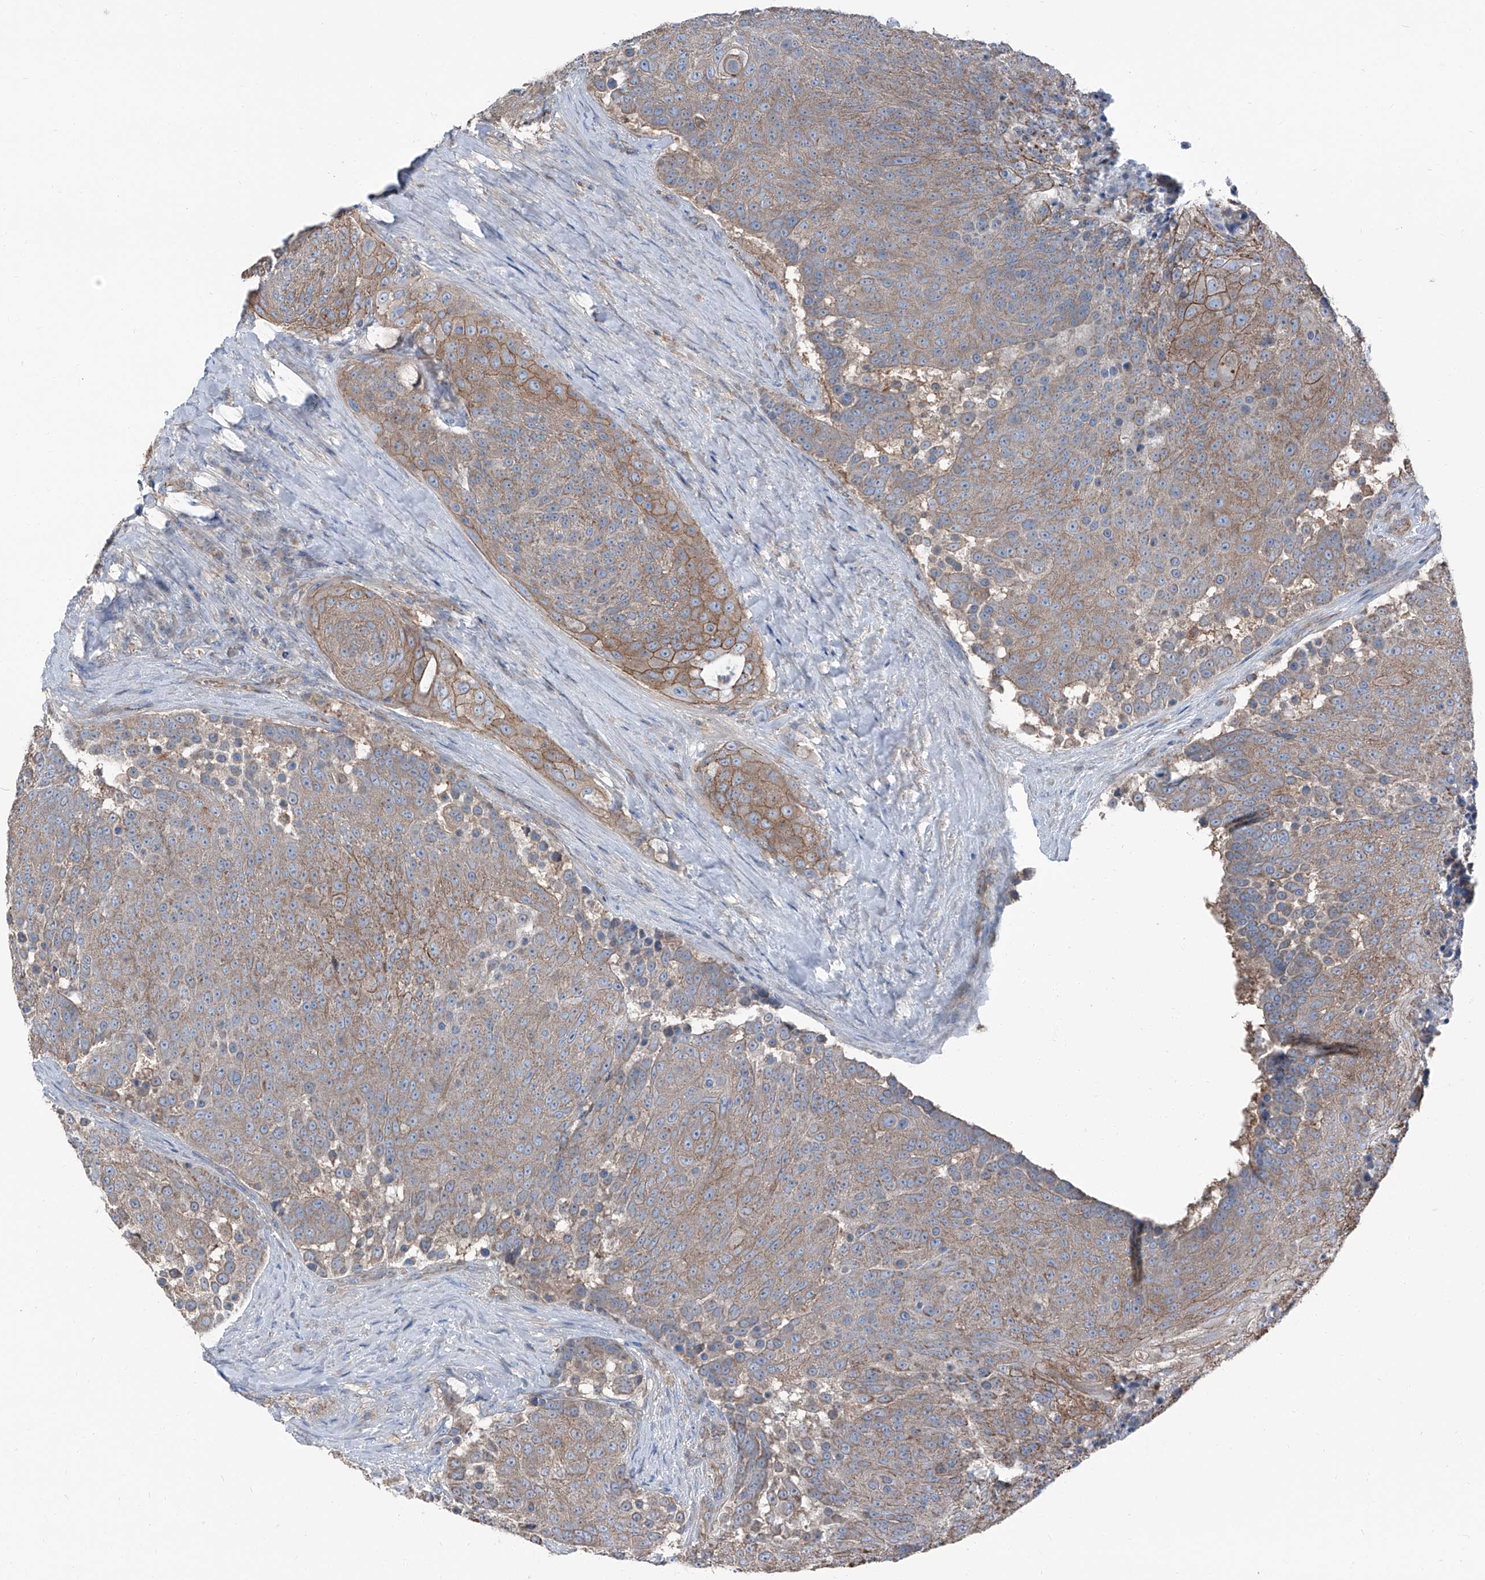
{"staining": {"intensity": "moderate", "quantity": "25%-75%", "location": "cytoplasmic/membranous"}, "tissue": "urothelial cancer", "cell_type": "Tumor cells", "image_type": "cancer", "snomed": [{"axis": "morphology", "description": "Urothelial carcinoma, High grade"}, {"axis": "topography", "description": "Urinary bladder"}], "caption": "The micrograph shows a brown stain indicating the presence of a protein in the cytoplasmic/membranous of tumor cells in urothelial cancer. (Stains: DAB in brown, nuclei in blue, Microscopy: brightfield microscopy at high magnification).", "gene": "GPR142", "patient": {"sex": "female", "age": 63}}